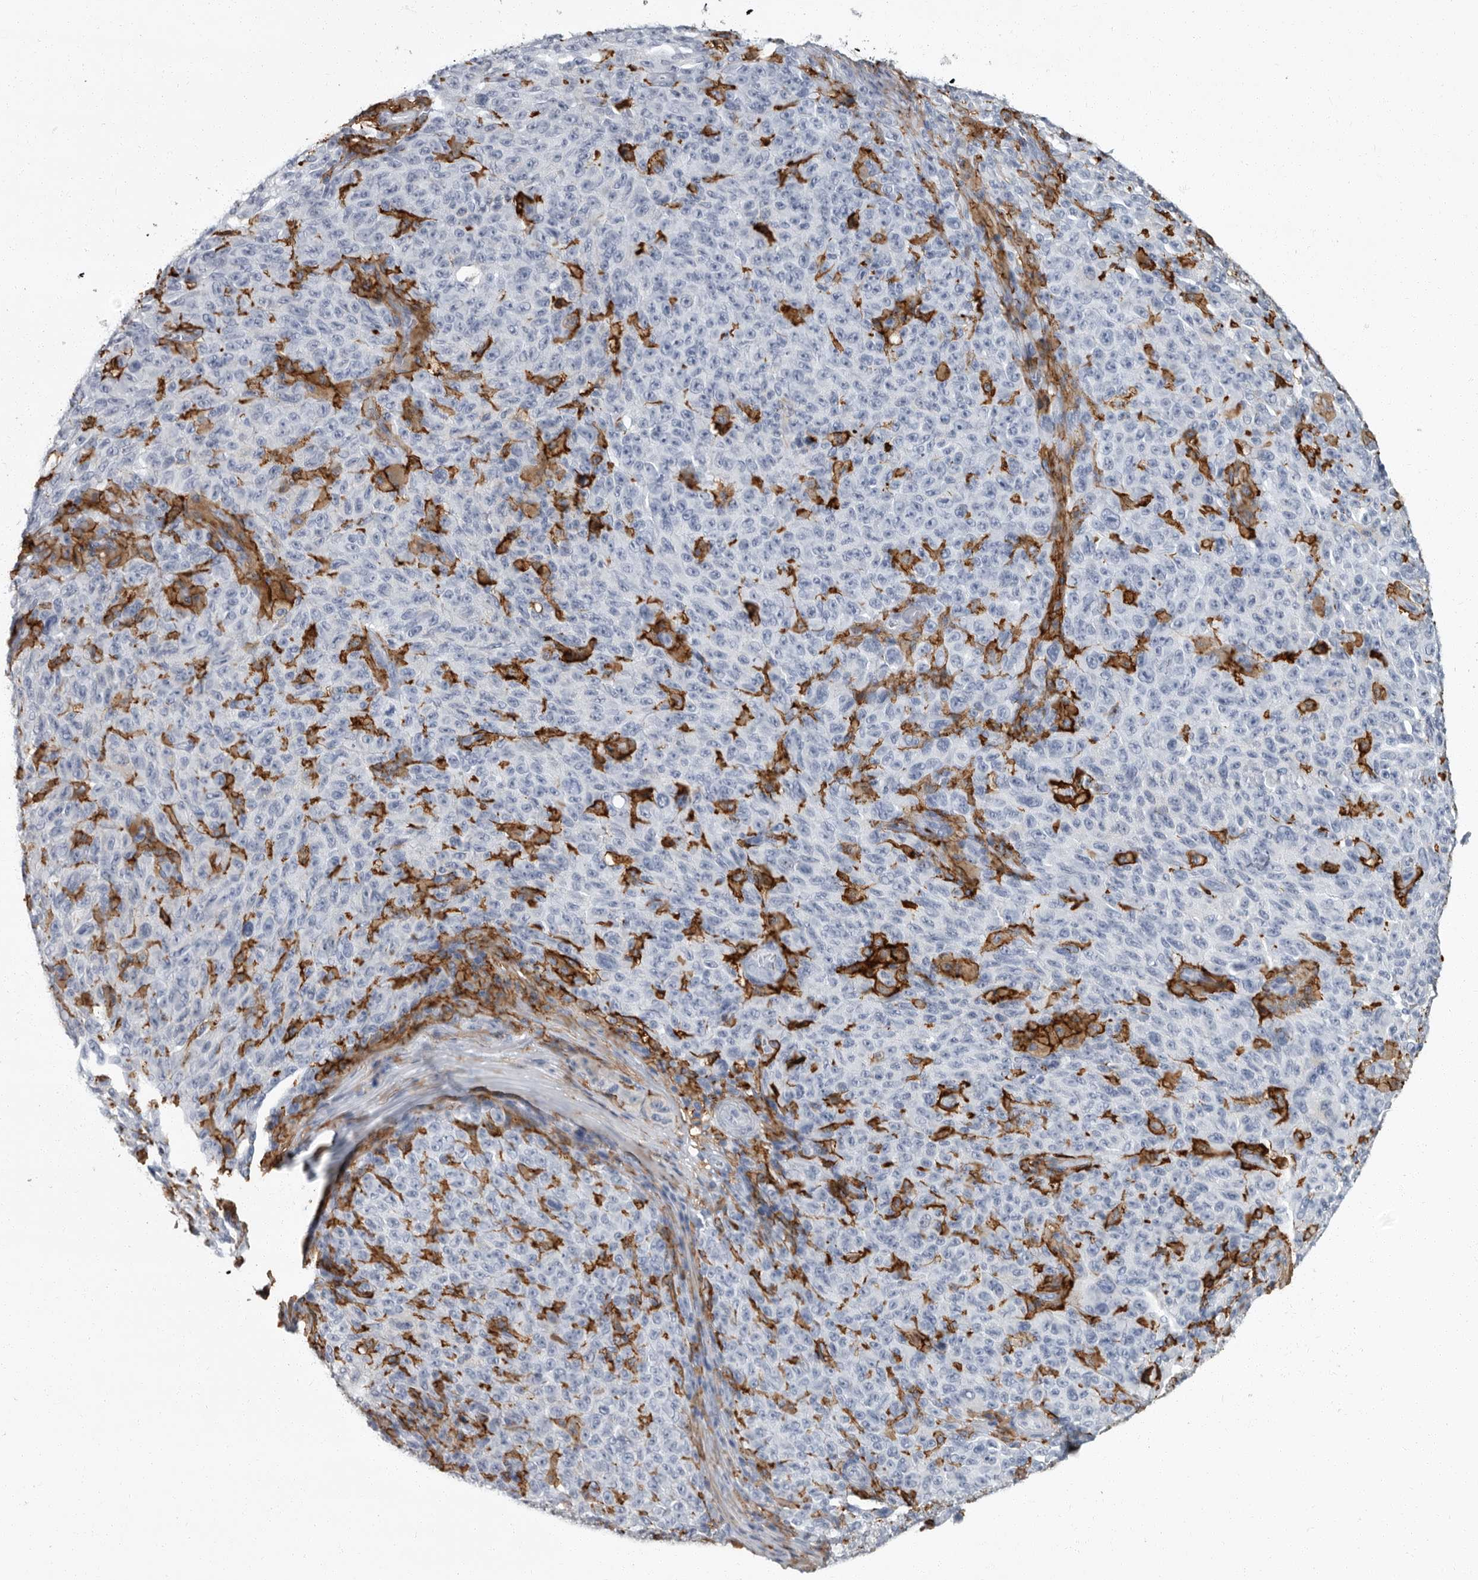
{"staining": {"intensity": "negative", "quantity": "none", "location": "none"}, "tissue": "melanoma", "cell_type": "Tumor cells", "image_type": "cancer", "snomed": [{"axis": "morphology", "description": "Malignant melanoma, NOS"}, {"axis": "topography", "description": "Skin"}], "caption": "This is a histopathology image of IHC staining of malignant melanoma, which shows no staining in tumor cells.", "gene": "FCER1G", "patient": {"sex": "female", "age": 82}}